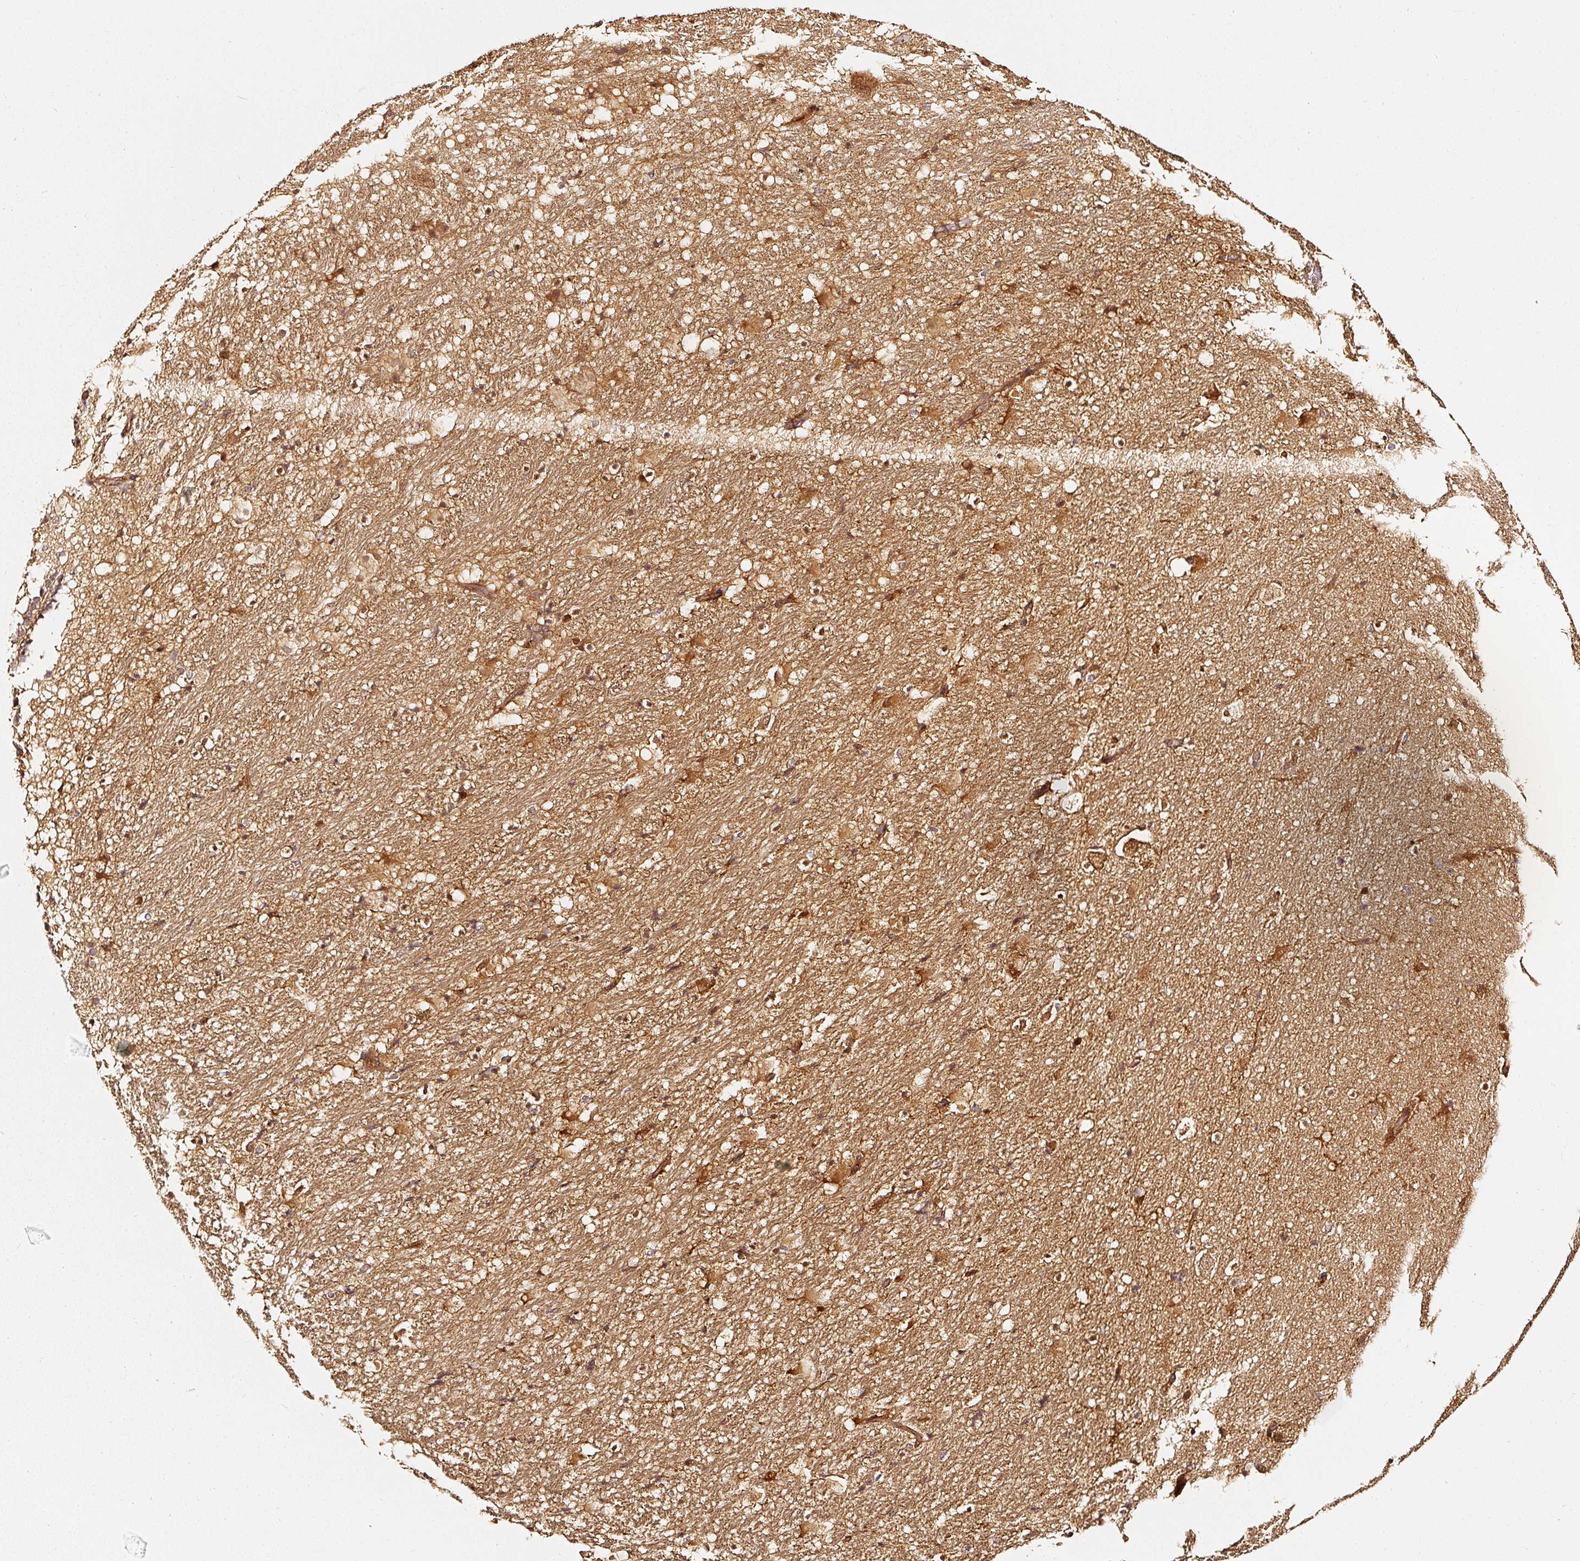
{"staining": {"intensity": "moderate", "quantity": ">75%", "location": "cytoplasmic/membranous"}, "tissue": "hippocampus", "cell_type": "Glial cells", "image_type": "normal", "snomed": [{"axis": "morphology", "description": "Normal tissue, NOS"}, {"axis": "topography", "description": "Hippocampus"}], "caption": "Normal hippocampus was stained to show a protein in brown. There is medium levels of moderate cytoplasmic/membranous expression in about >75% of glial cells. (Stains: DAB in brown, nuclei in blue, Microscopy: brightfield microscopy at high magnification).", "gene": "ASMTL", "patient": {"sex": "male", "age": 37}}